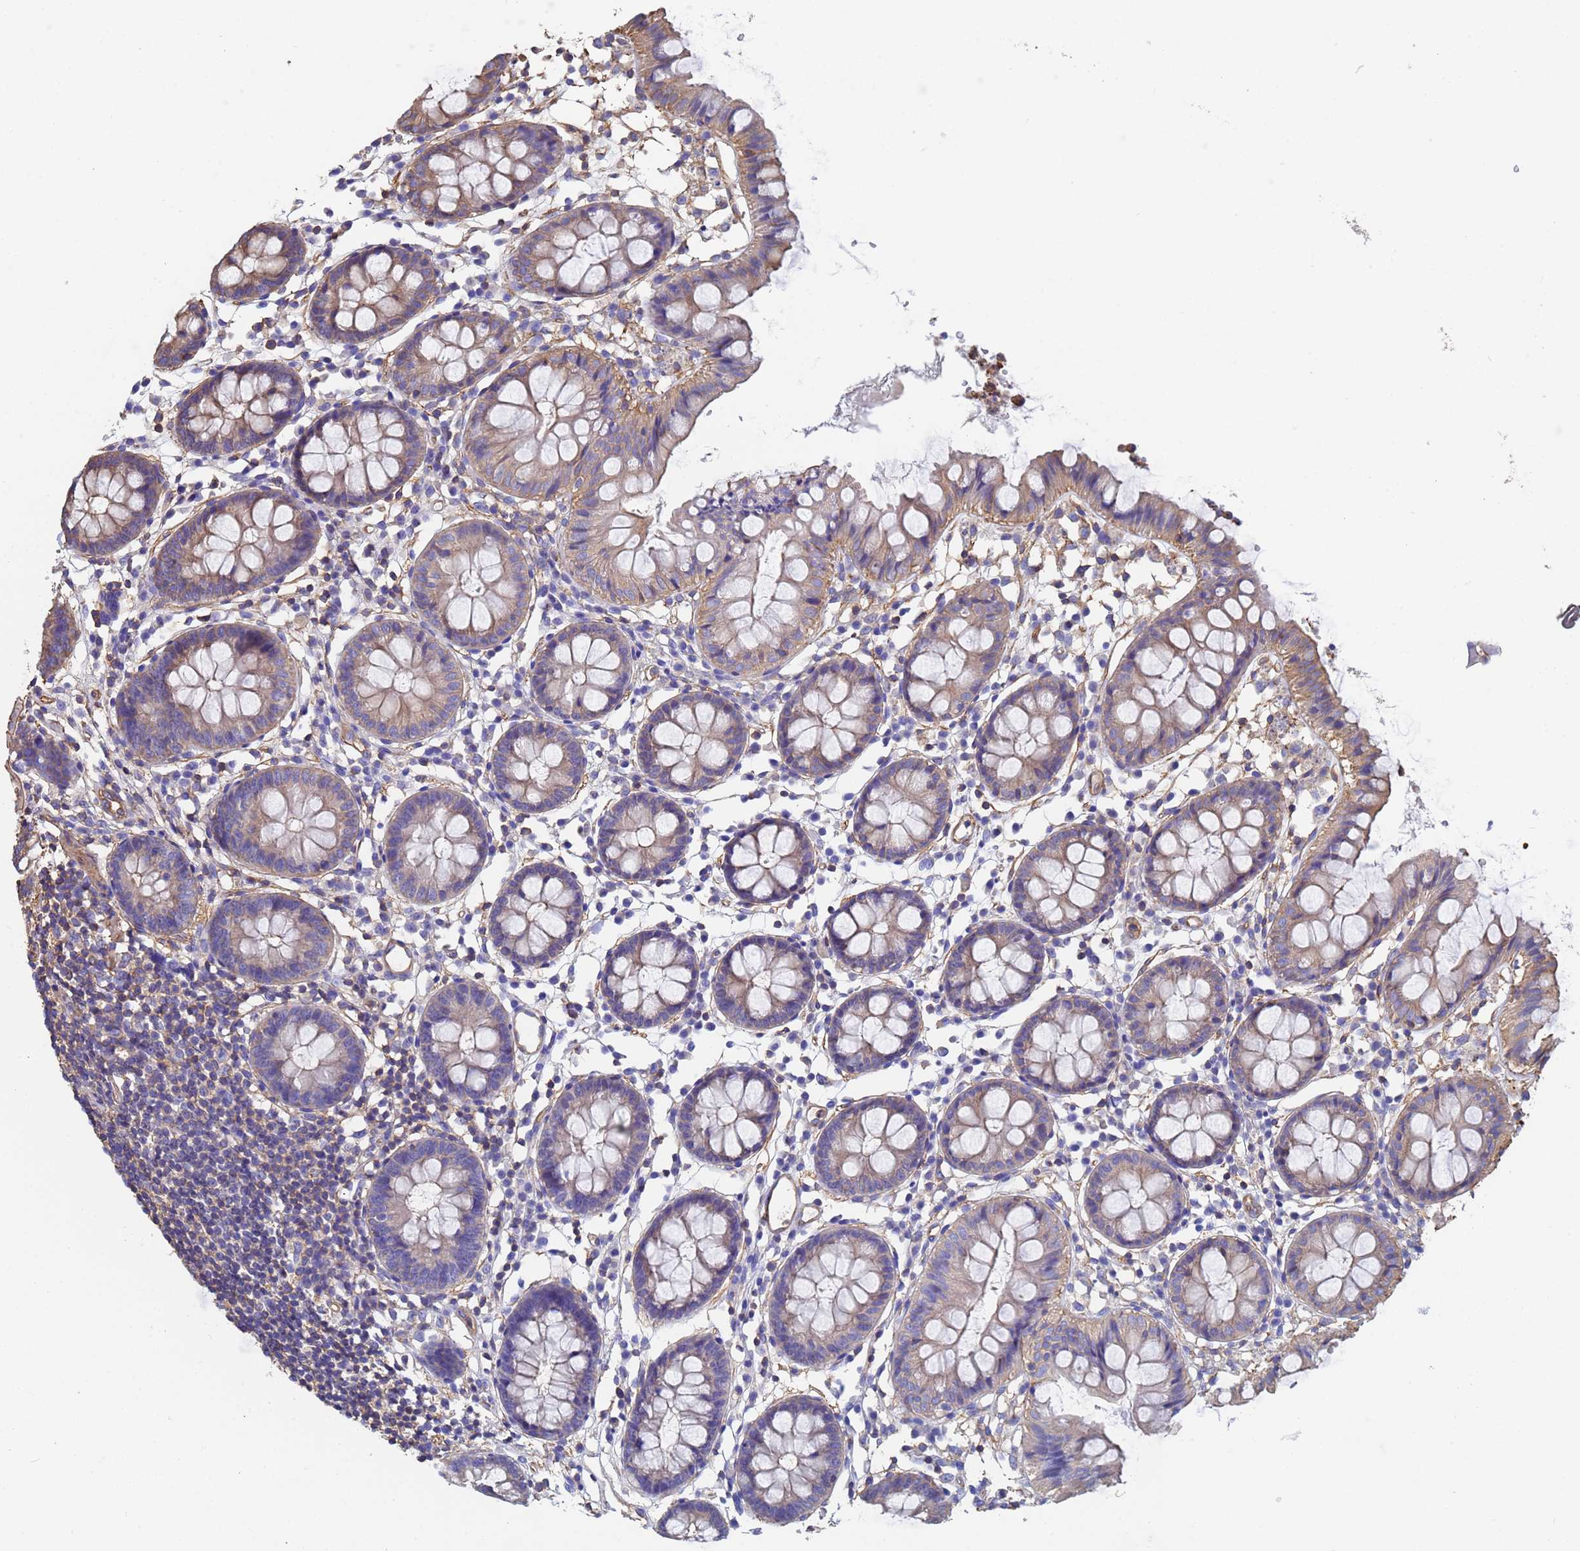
{"staining": {"intensity": "weak", "quantity": ">75%", "location": "cytoplasmic/membranous"}, "tissue": "colon", "cell_type": "Endothelial cells", "image_type": "normal", "snomed": [{"axis": "morphology", "description": "Normal tissue, NOS"}, {"axis": "topography", "description": "Colon"}], "caption": "Brown immunohistochemical staining in normal human colon exhibits weak cytoplasmic/membranous positivity in about >75% of endothelial cells.", "gene": "MYL12A", "patient": {"sex": "female", "age": 84}}